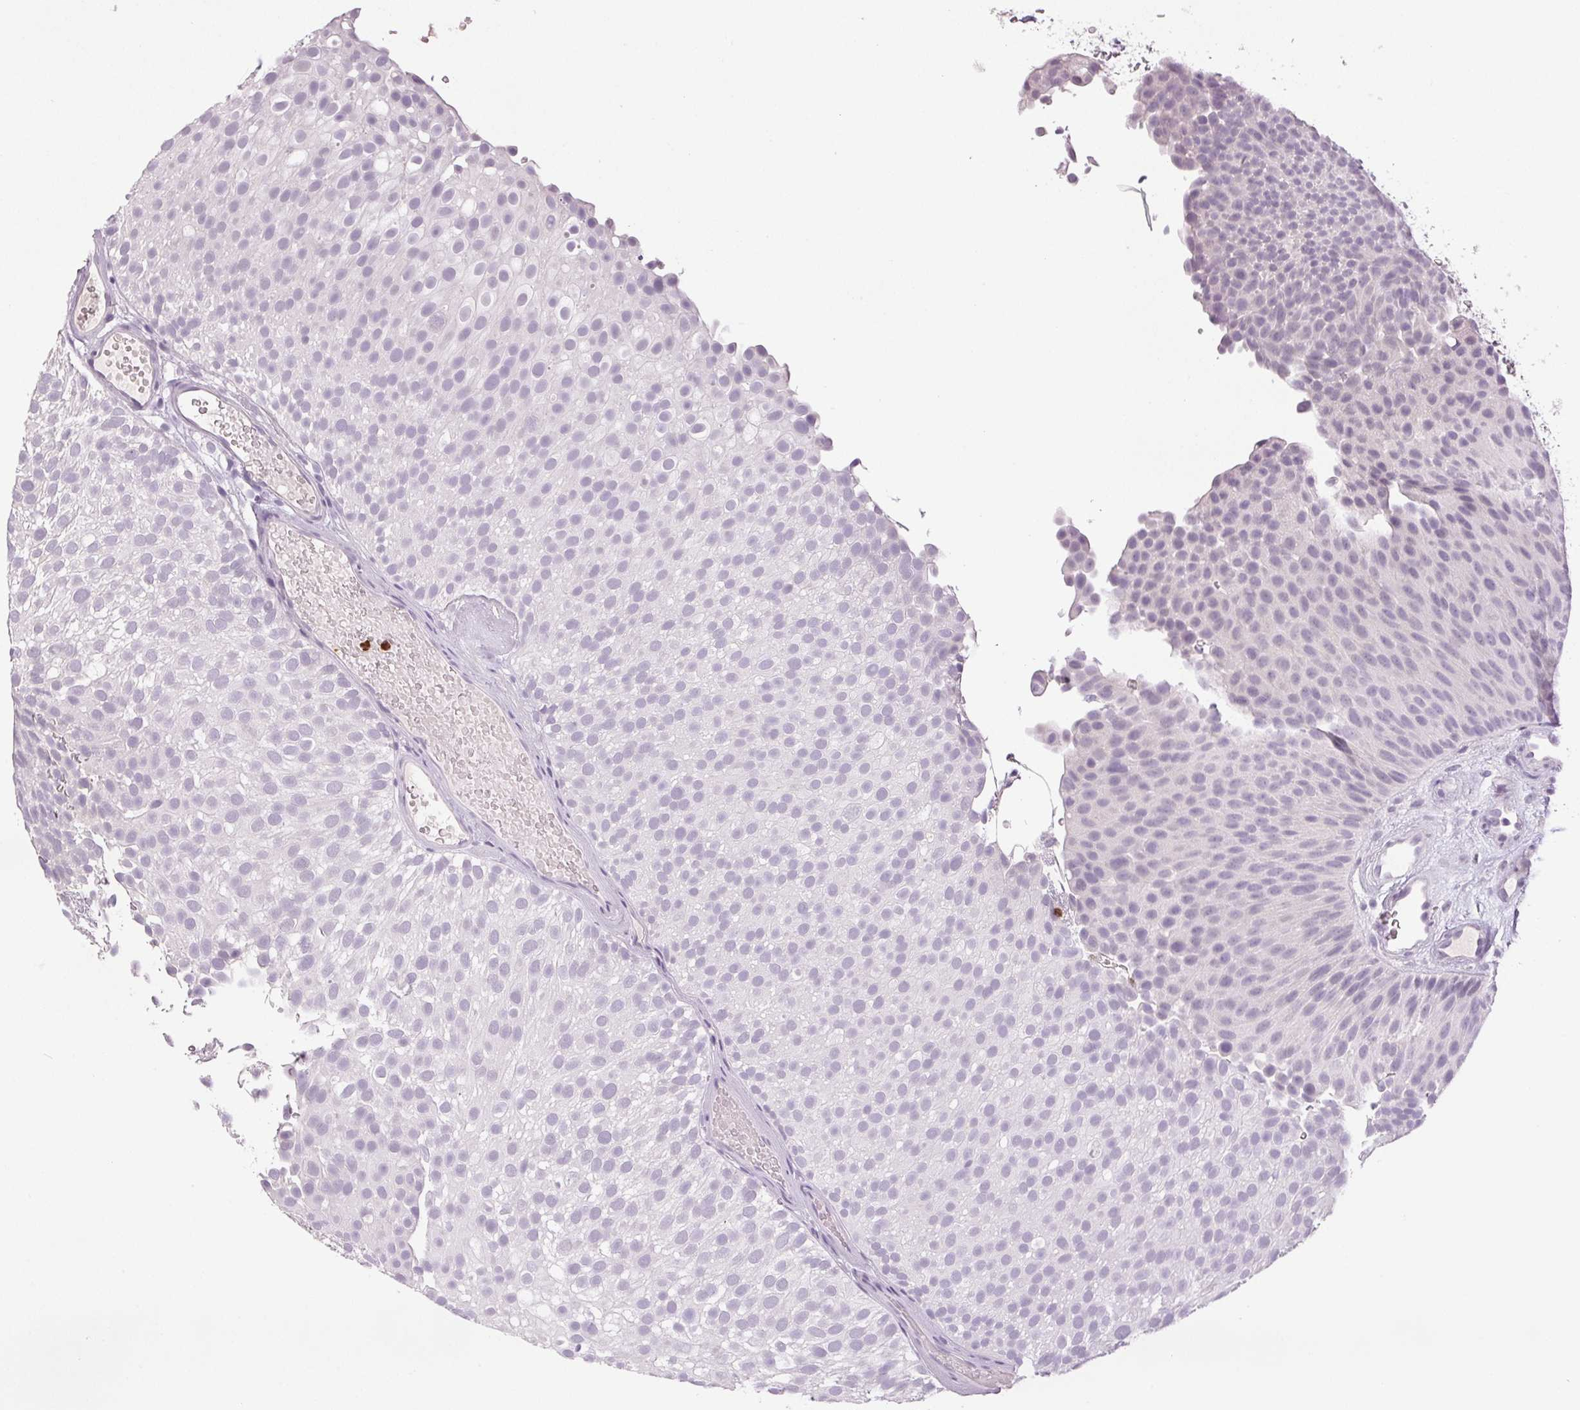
{"staining": {"intensity": "negative", "quantity": "none", "location": "none"}, "tissue": "urothelial cancer", "cell_type": "Tumor cells", "image_type": "cancer", "snomed": [{"axis": "morphology", "description": "Urothelial carcinoma, Low grade"}, {"axis": "topography", "description": "Urinary bladder"}], "caption": "This is an immunohistochemistry (IHC) photomicrograph of urothelial cancer. There is no expression in tumor cells.", "gene": "LTF", "patient": {"sex": "male", "age": 78}}